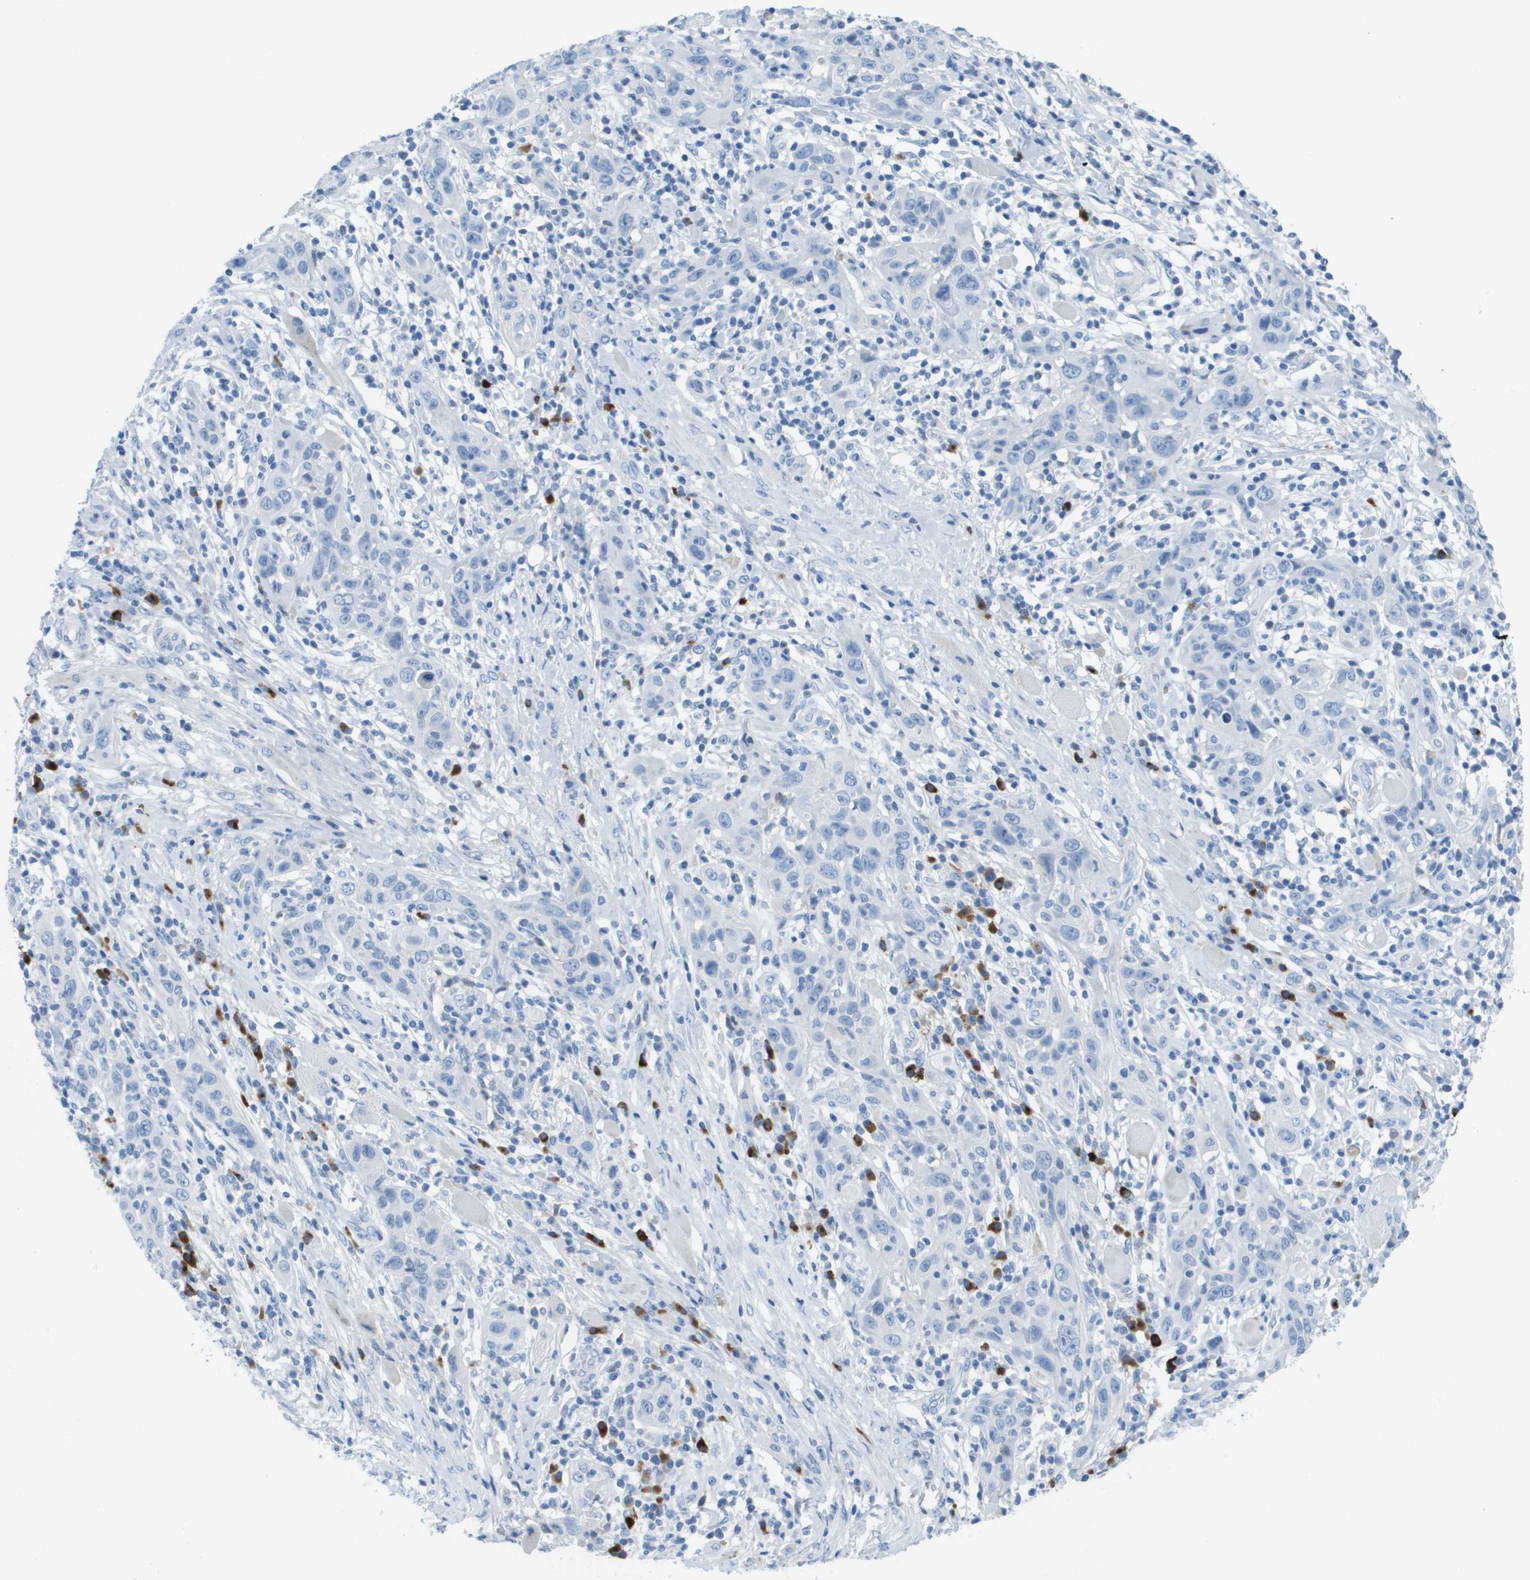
{"staining": {"intensity": "negative", "quantity": "none", "location": "none"}, "tissue": "skin cancer", "cell_type": "Tumor cells", "image_type": "cancer", "snomed": [{"axis": "morphology", "description": "Squamous cell carcinoma, NOS"}, {"axis": "topography", "description": "Skin"}], "caption": "Immunohistochemistry micrograph of neoplastic tissue: squamous cell carcinoma (skin) stained with DAB displays no significant protein staining in tumor cells. (DAB (3,3'-diaminobenzidine) IHC visualized using brightfield microscopy, high magnification).", "gene": "GPR18", "patient": {"sex": "female", "age": 88}}